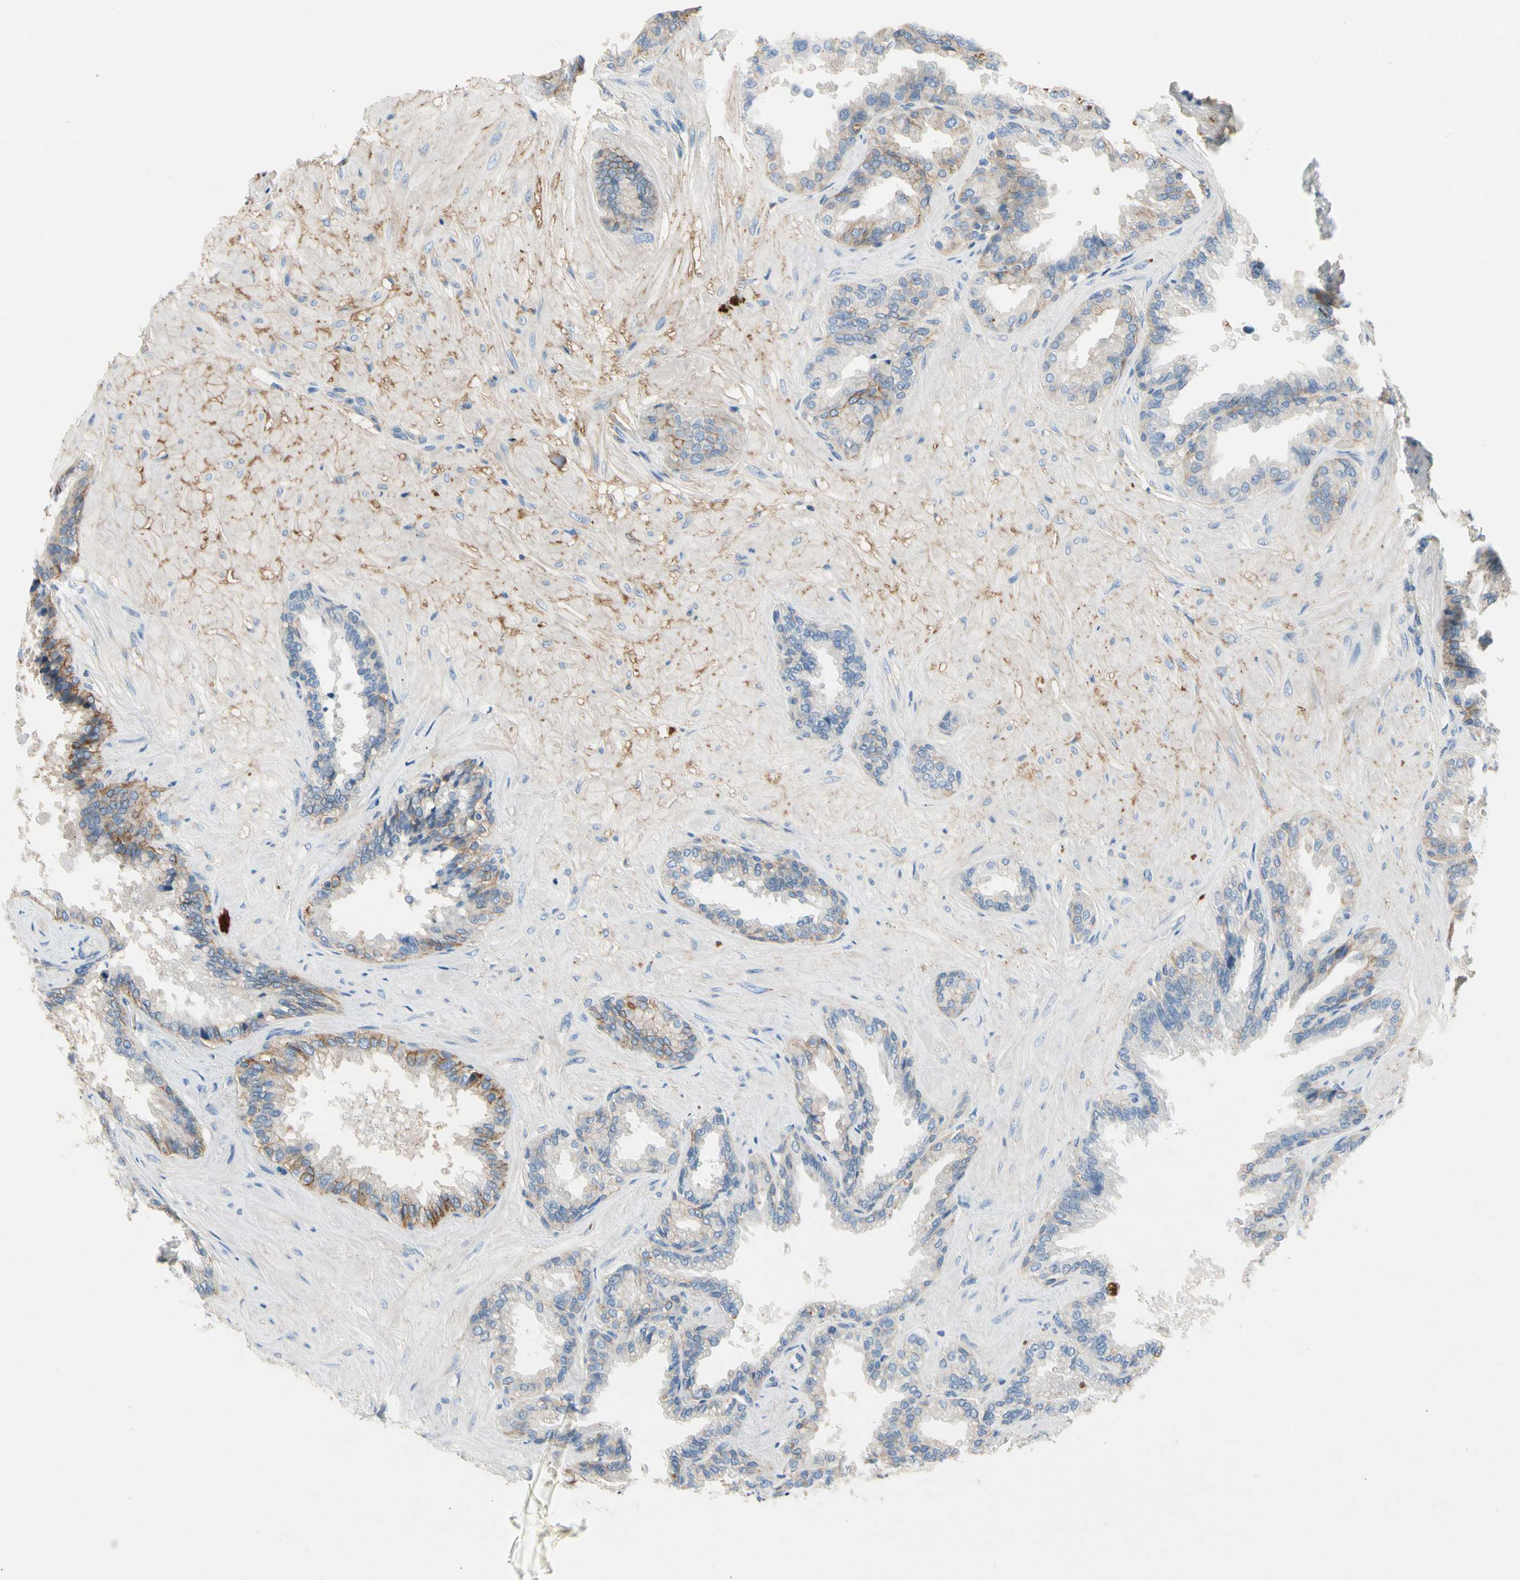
{"staining": {"intensity": "moderate", "quantity": "<25%", "location": "cytoplasmic/membranous"}, "tissue": "seminal vesicle", "cell_type": "Glandular cells", "image_type": "normal", "snomed": [{"axis": "morphology", "description": "Normal tissue, NOS"}, {"axis": "topography", "description": "Seminal veicle"}], "caption": "Immunohistochemical staining of benign seminal vesicle demonstrates <25% levels of moderate cytoplasmic/membranous protein expression in about <25% of glandular cells. Nuclei are stained in blue.", "gene": "CA14", "patient": {"sex": "male", "age": 46}}